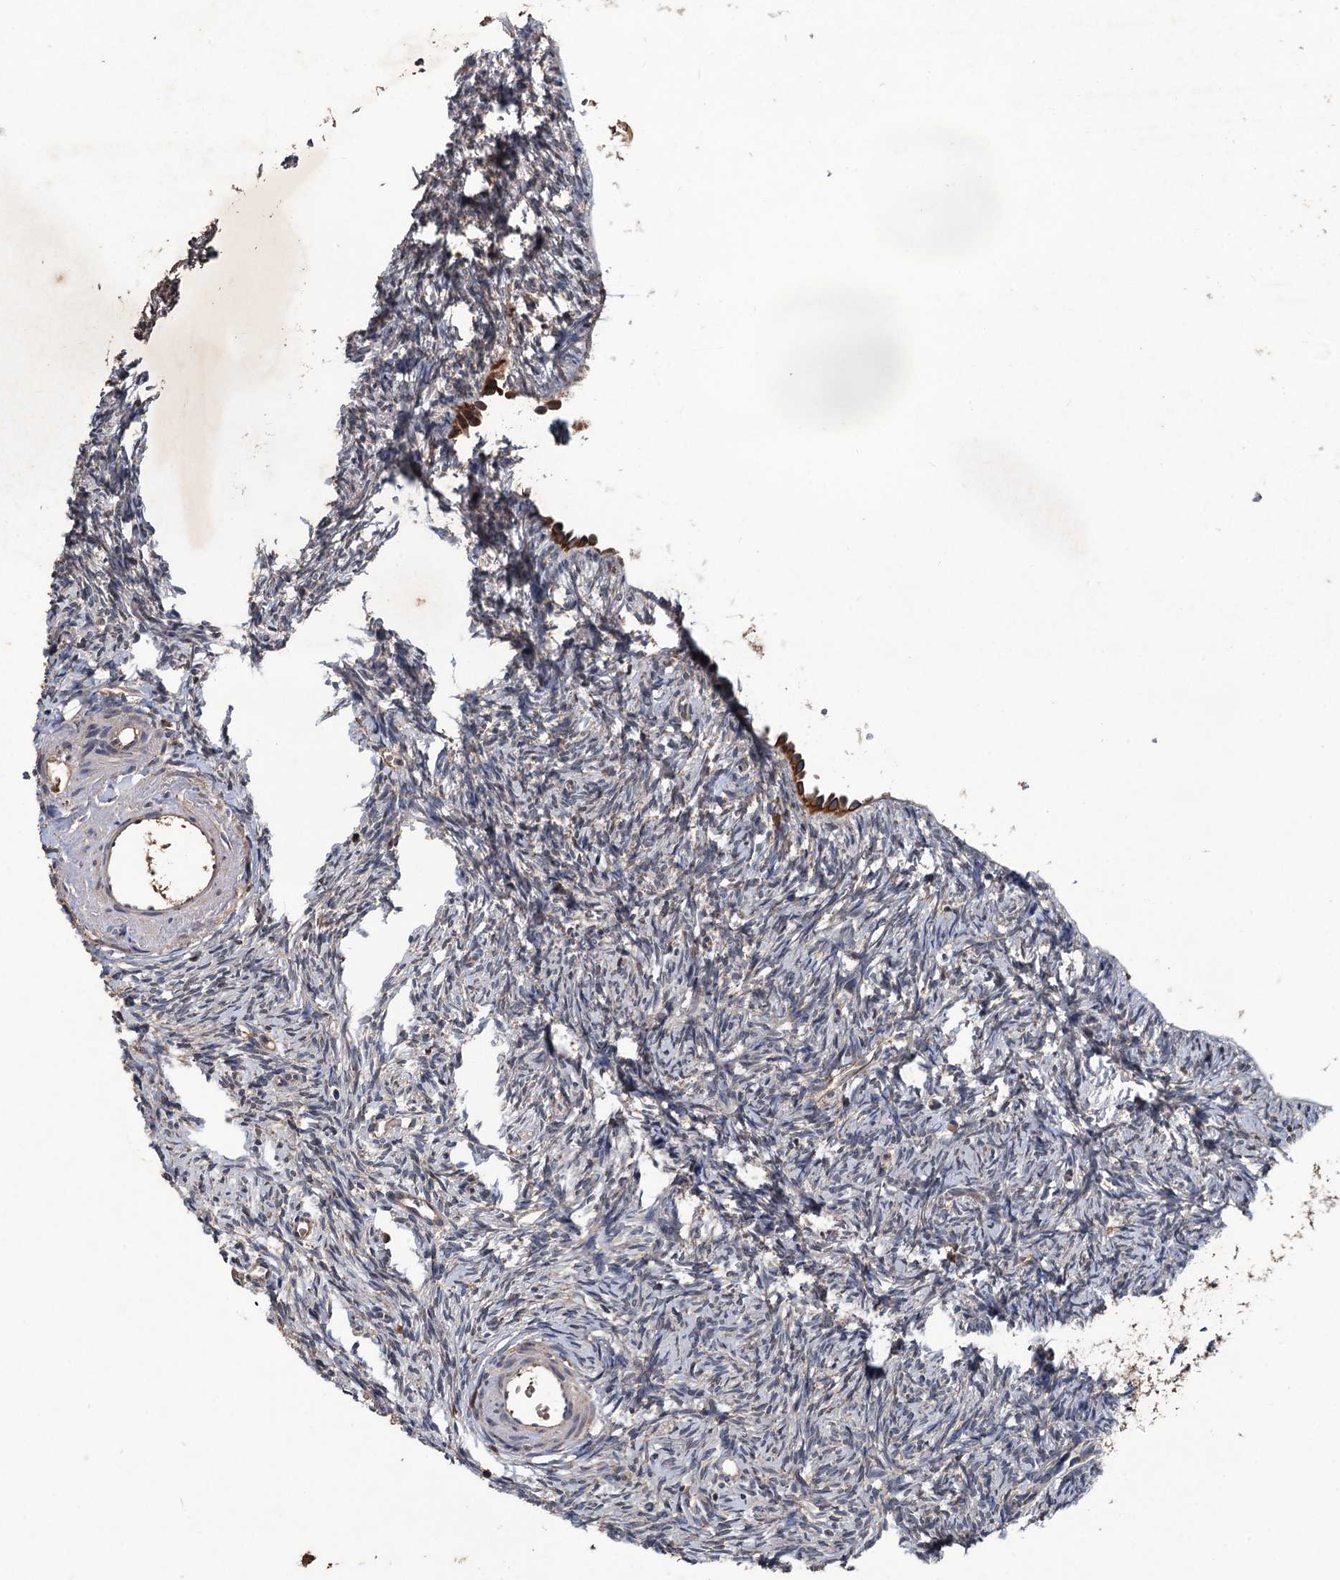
{"staining": {"intensity": "weak", "quantity": "<25%", "location": "cytoplasmic/membranous"}, "tissue": "ovary", "cell_type": "Ovarian stroma cells", "image_type": "normal", "snomed": [{"axis": "morphology", "description": "Normal tissue, NOS"}, {"axis": "topography", "description": "Ovary"}], "caption": "The photomicrograph shows no staining of ovarian stroma cells in benign ovary. The staining is performed using DAB (3,3'-diaminobenzidine) brown chromogen with nuclei counter-stained in using hematoxylin.", "gene": "ZNF438", "patient": {"sex": "female", "age": 51}}